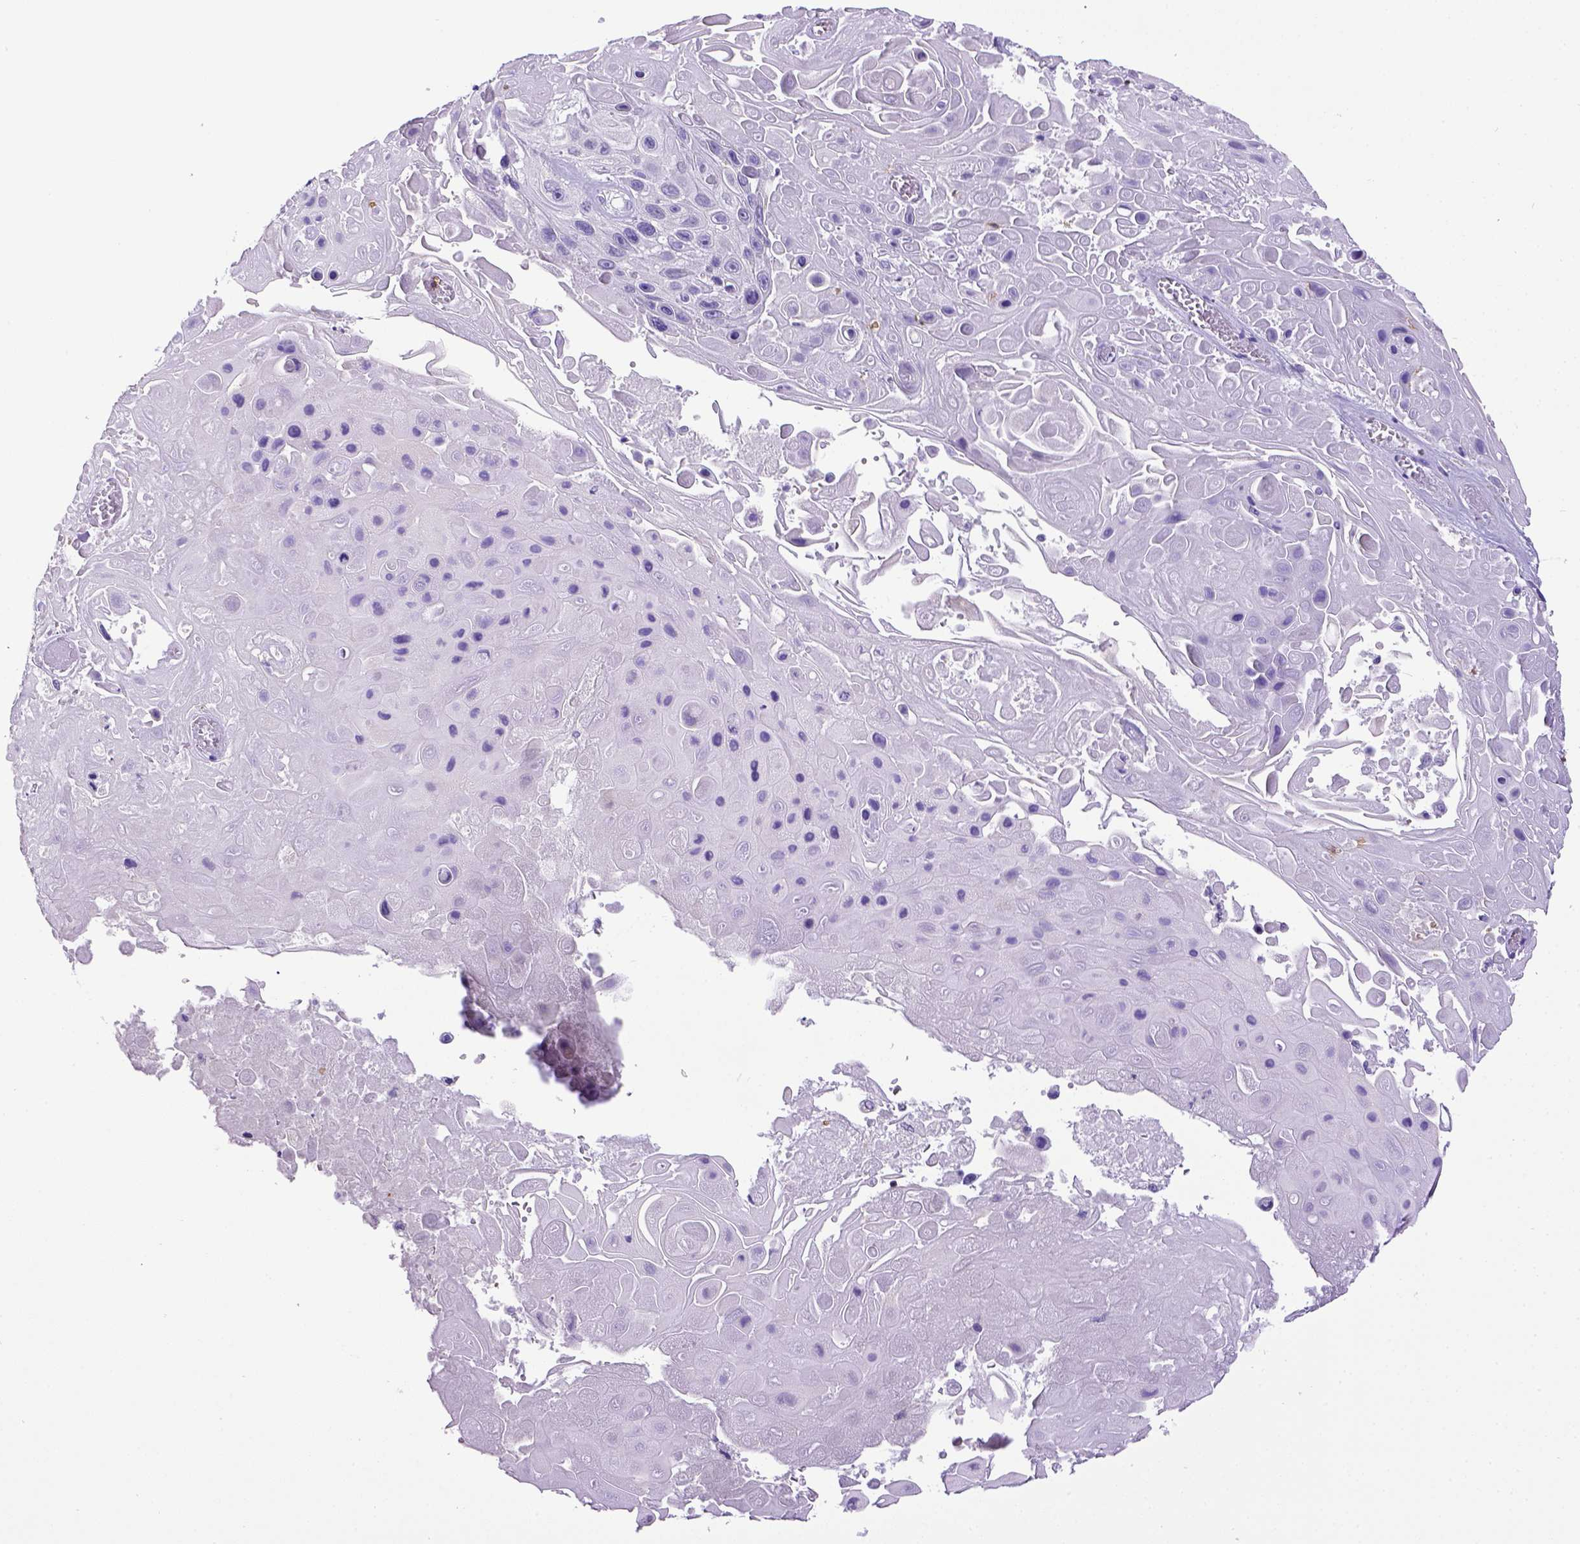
{"staining": {"intensity": "negative", "quantity": "none", "location": "none"}, "tissue": "skin cancer", "cell_type": "Tumor cells", "image_type": "cancer", "snomed": [{"axis": "morphology", "description": "Squamous cell carcinoma, NOS"}, {"axis": "topography", "description": "Skin"}], "caption": "IHC micrograph of skin cancer (squamous cell carcinoma) stained for a protein (brown), which demonstrates no positivity in tumor cells. Nuclei are stained in blue.", "gene": "CD3E", "patient": {"sex": "male", "age": 82}}